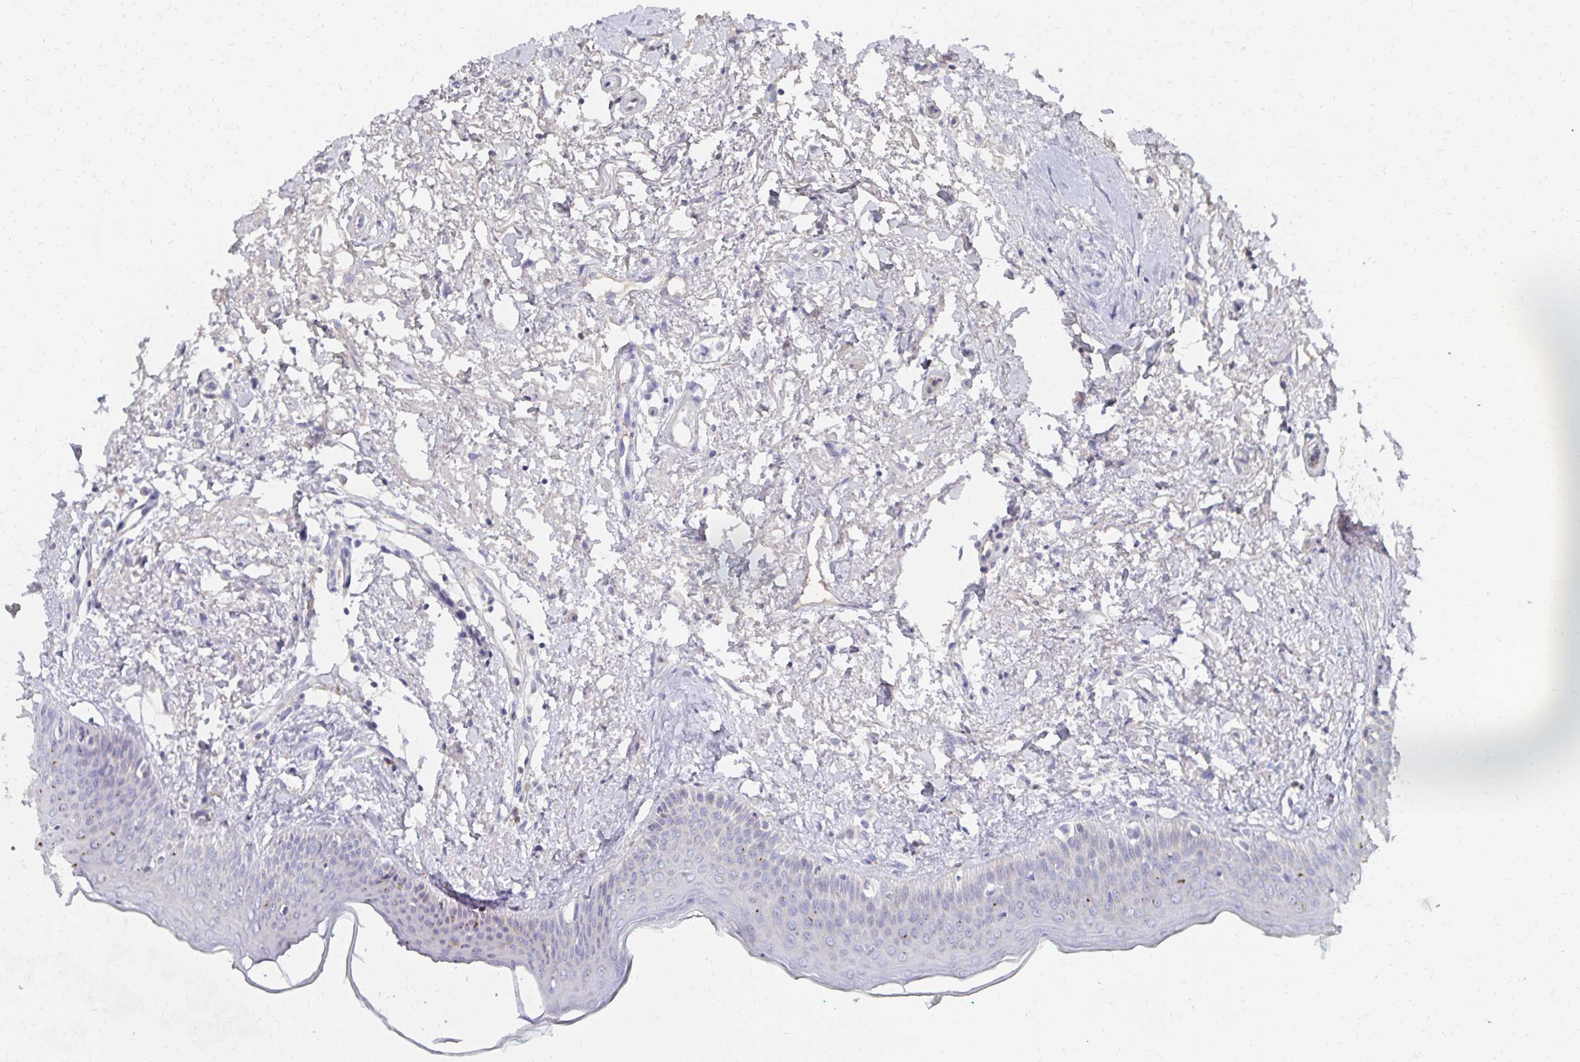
{"staining": {"intensity": "negative", "quantity": "none", "location": "none"}, "tissue": "oral mucosa", "cell_type": "Squamous epithelial cells", "image_type": "normal", "snomed": [{"axis": "morphology", "description": "Normal tissue, NOS"}, {"axis": "topography", "description": "Oral tissue"}], "caption": "The immunohistochemistry photomicrograph has no significant staining in squamous epithelial cells of oral mucosa. Nuclei are stained in blue.", "gene": "KISS1", "patient": {"sex": "female", "age": 70}}